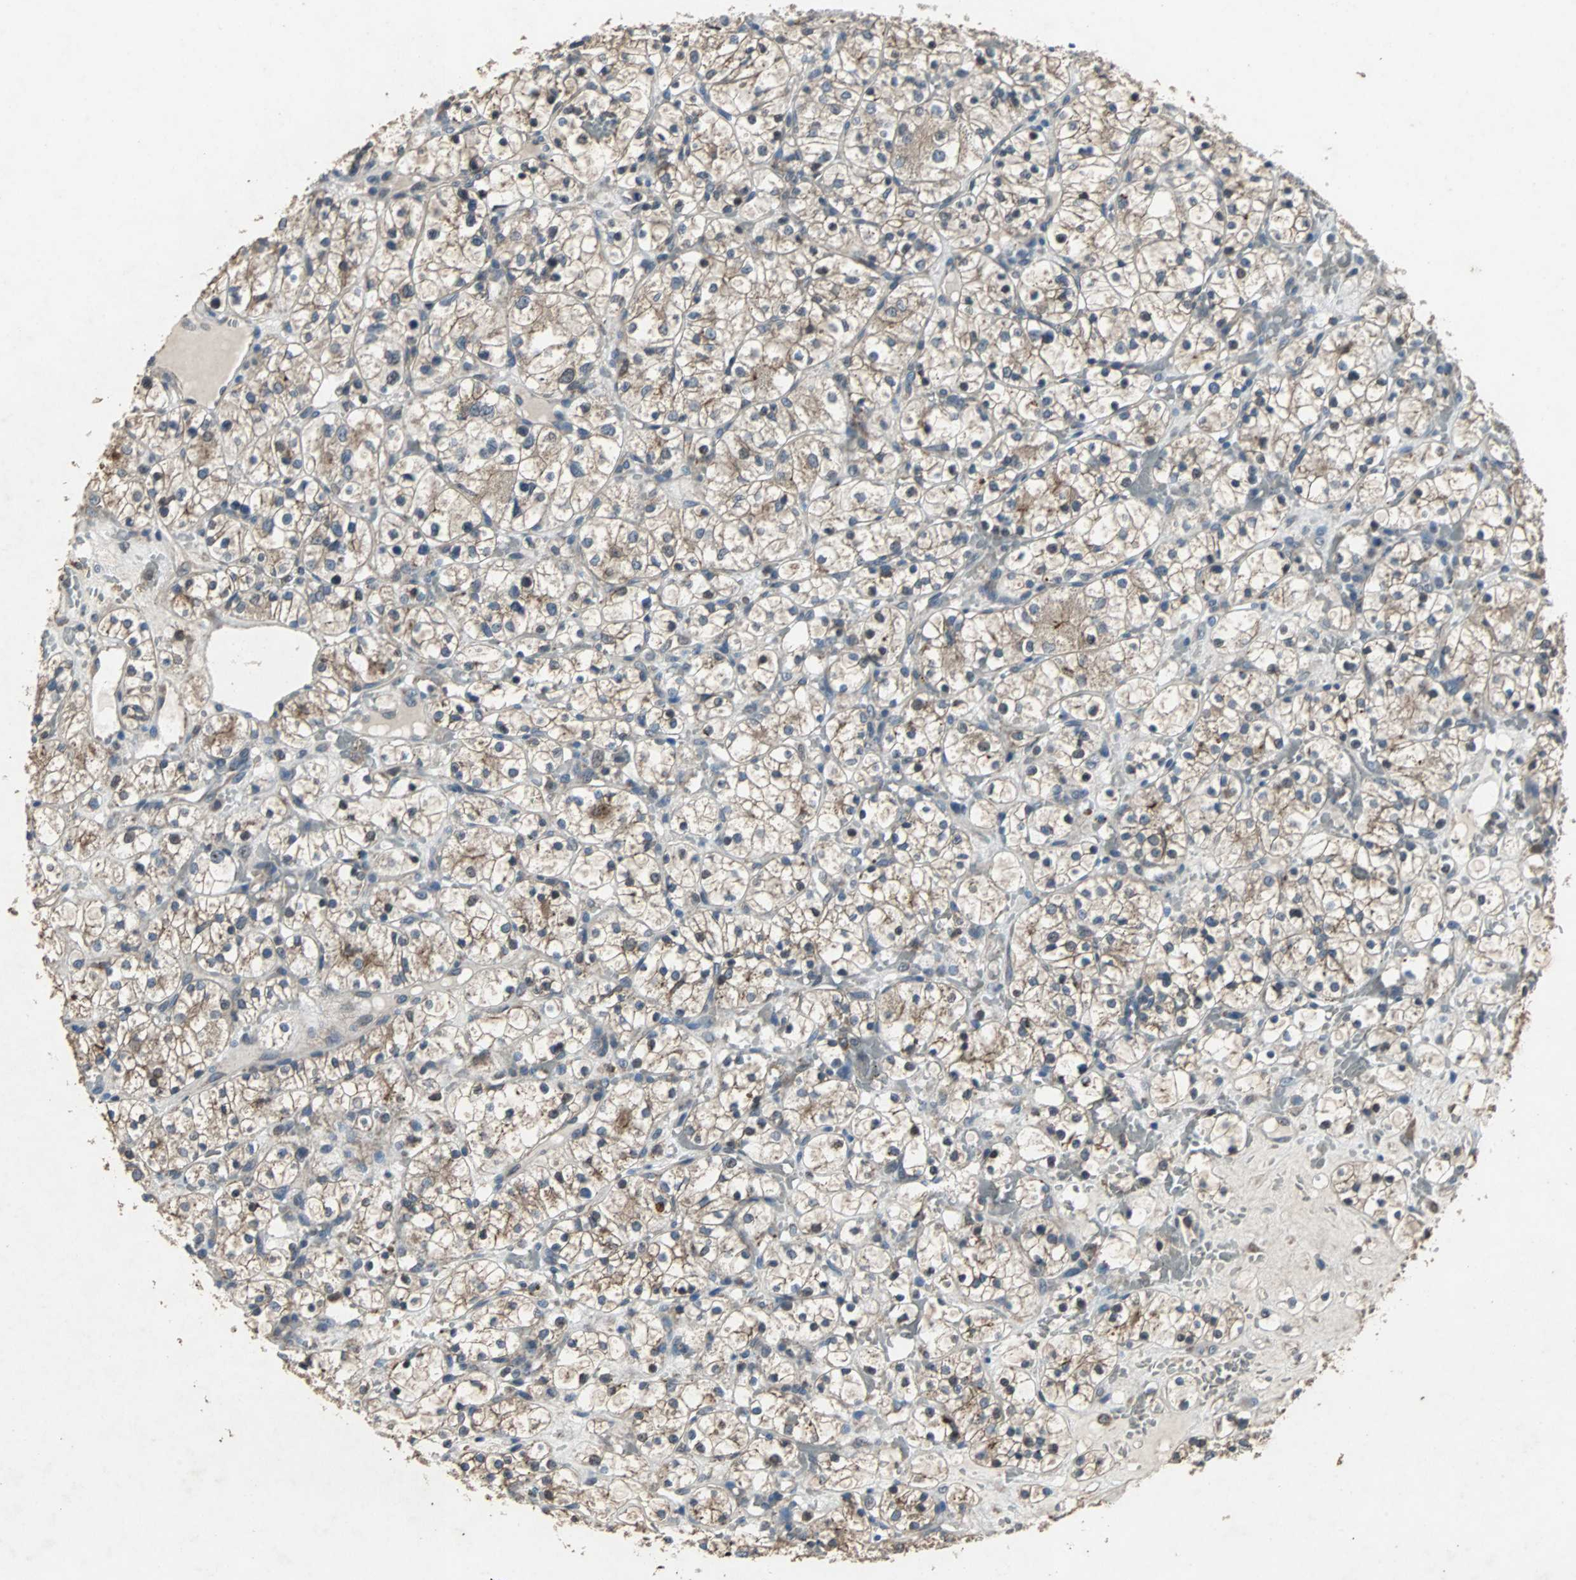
{"staining": {"intensity": "moderate", "quantity": "25%-75%", "location": "cytoplasmic/membranous"}, "tissue": "renal cancer", "cell_type": "Tumor cells", "image_type": "cancer", "snomed": [{"axis": "morphology", "description": "Adenocarcinoma, NOS"}, {"axis": "topography", "description": "Kidney"}], "caption": "Renal adenocarcinoma tissue exhibits moderate cytoplasmic/membranous positivity in about 25%-75% of tumor cells", "gene": "SOS1", "patient": {"sex": "female", "age": 60}}